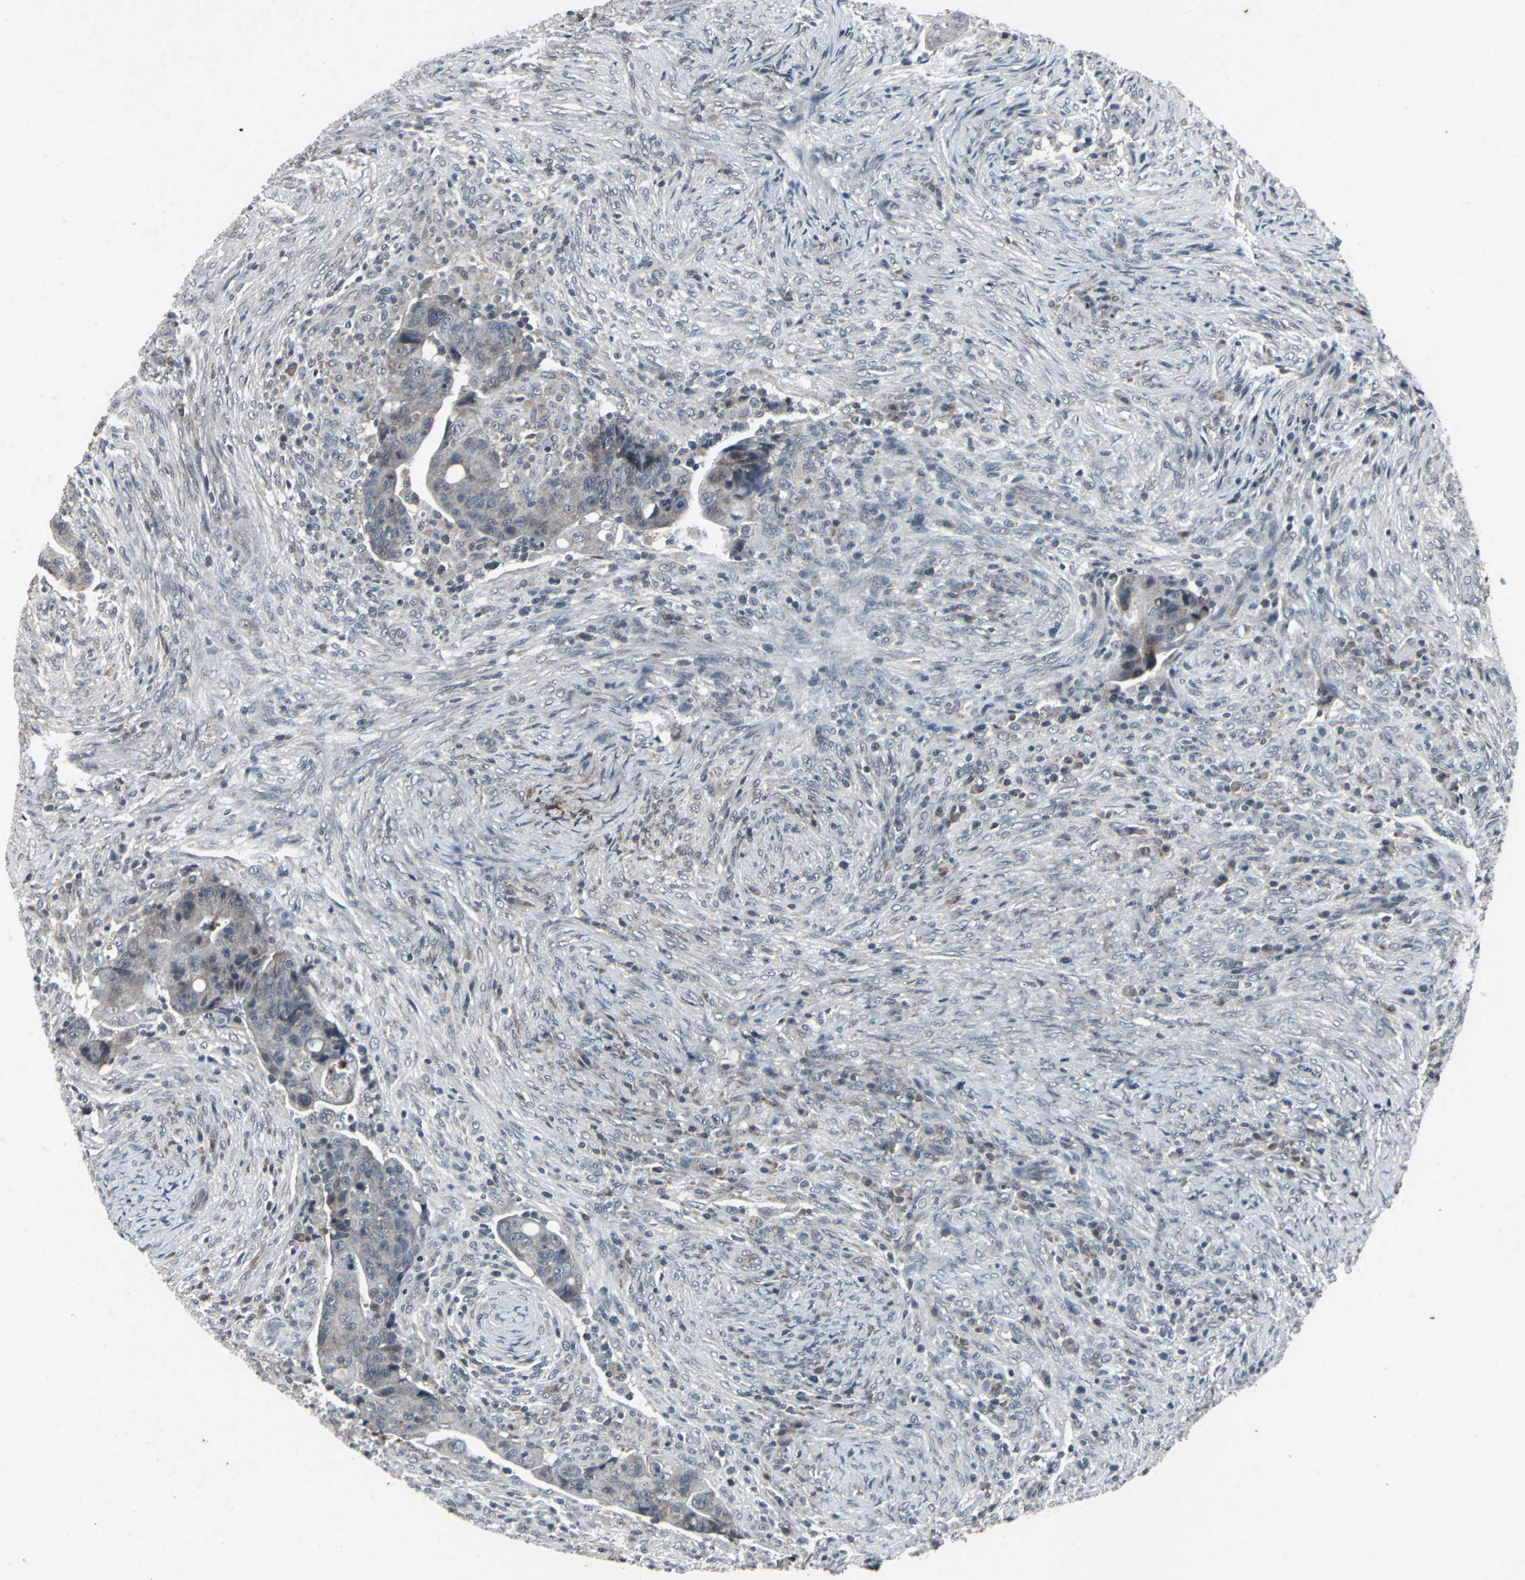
{"staining": {"intensity": "weak", "quantity": "25%-75%", "location": "cytoplasmic/membranous"}, "tissue": "colorectal cancer", "cell_type": "Tumor cells", "image_type": "cancer", "snomed": [{"axis": "morphology", "description": "Adenocarcinoma, NOS"}, {"axis": "topography", "description": "Rectum"}], "caption": "Protein analysis of colorectal cancer (adenocarcinoma) tissue displays weak cytoplasmic/membranous staining in approximately 25%-75% of tumor cells. (DAB IHC, brown staining for protein, blue staining for nuclei).", "gene": "BMP4", "patient": {"sex": "female", "age": 71}}